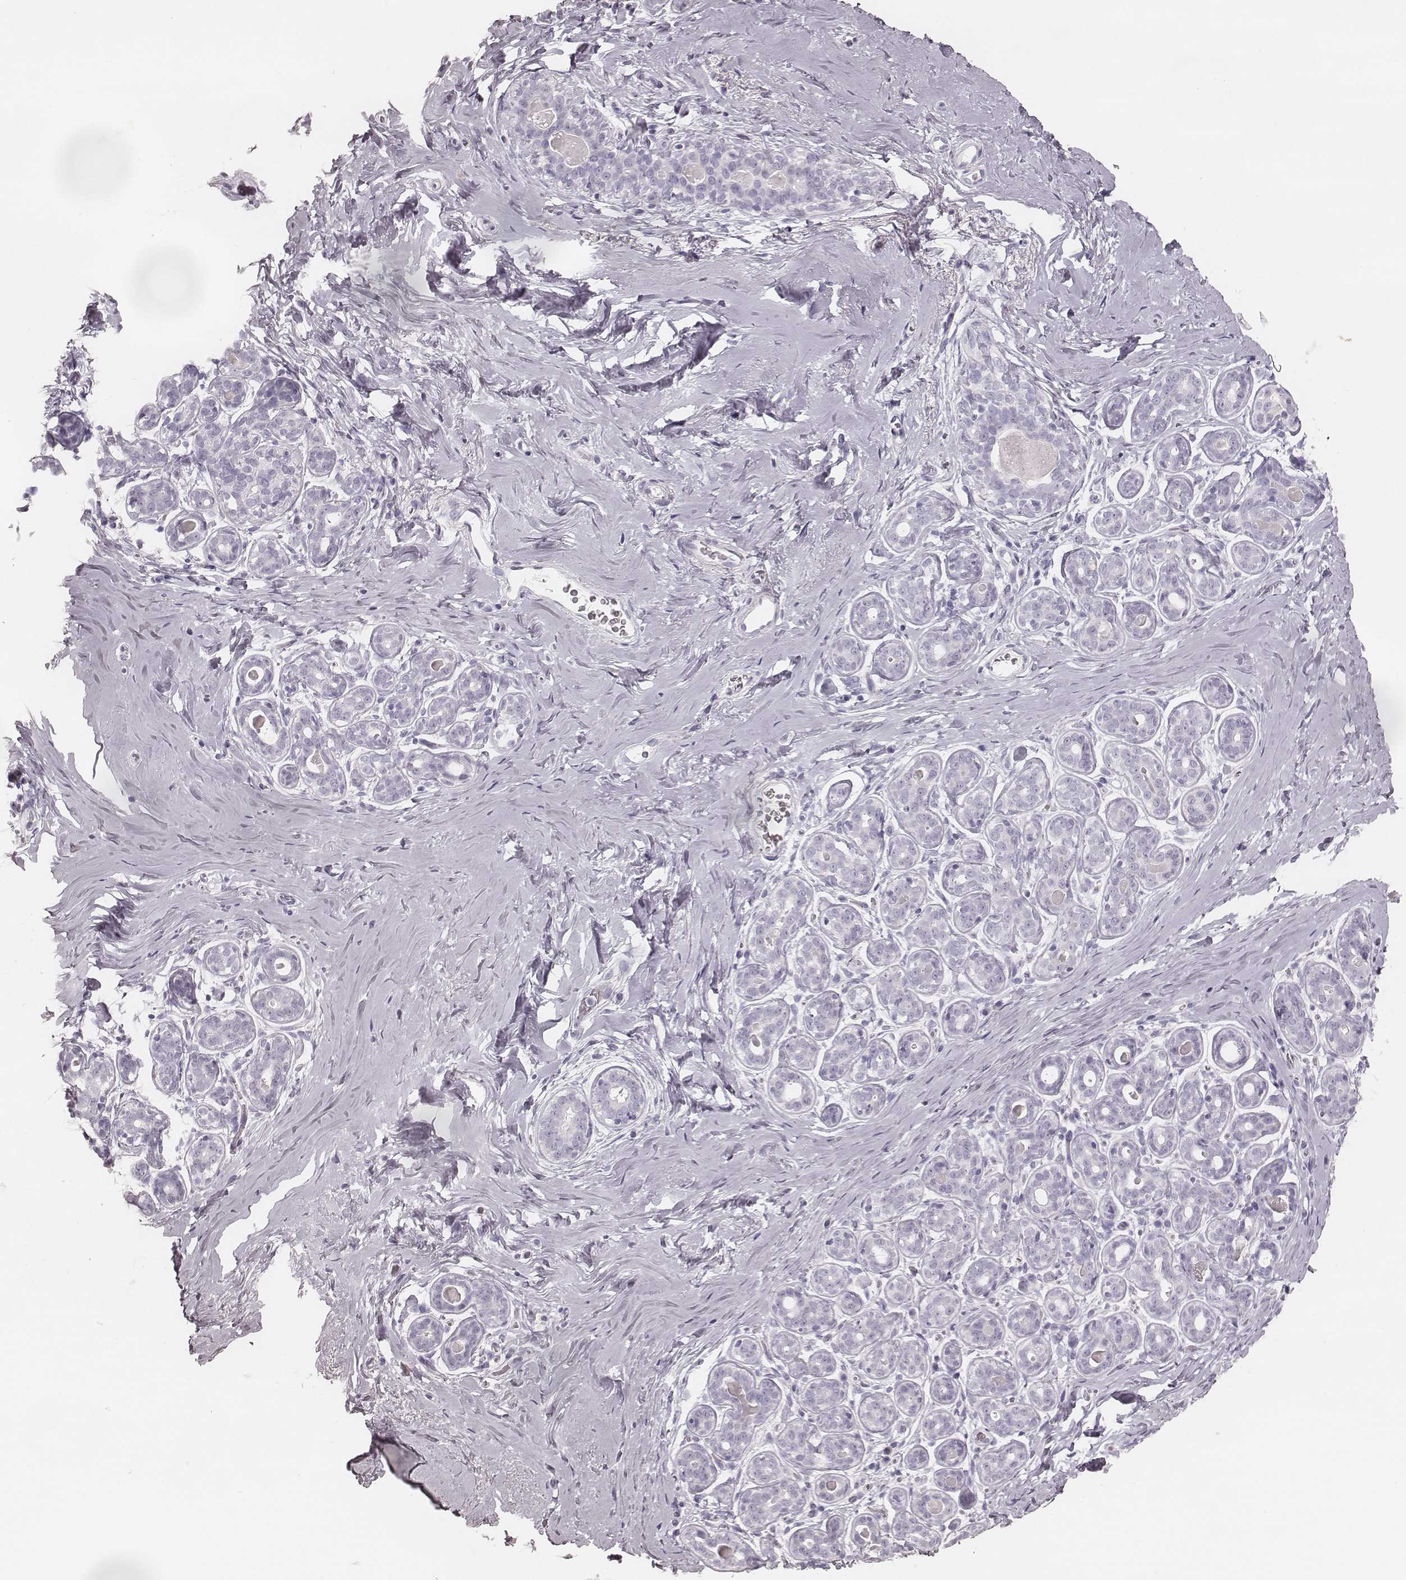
{"staining": {"intensity": "negative", "quantity": "none", "location": "none"}, "tissue": "breast", "cell_type": "Adipocytes", "image_type": "normal", "snomed": [{"axis": "morphology", "description": "Normal tissue, NOS"}, {"axis": "topography", "description": "Skin"}, {"axis": "topography", "description": "Breast"}], "caption": "An image of breast stained for a protein shows no brown staining in adipocytes. The staining was performed using DAB (3,3'-diaminobenzidine) to visualize the protein expression in brown, while the nuclei were stained in blue with hematoxylin (Magnification: 20x).", "gene": "KRT82", "patient": {"sex": "female", "age": 43}}